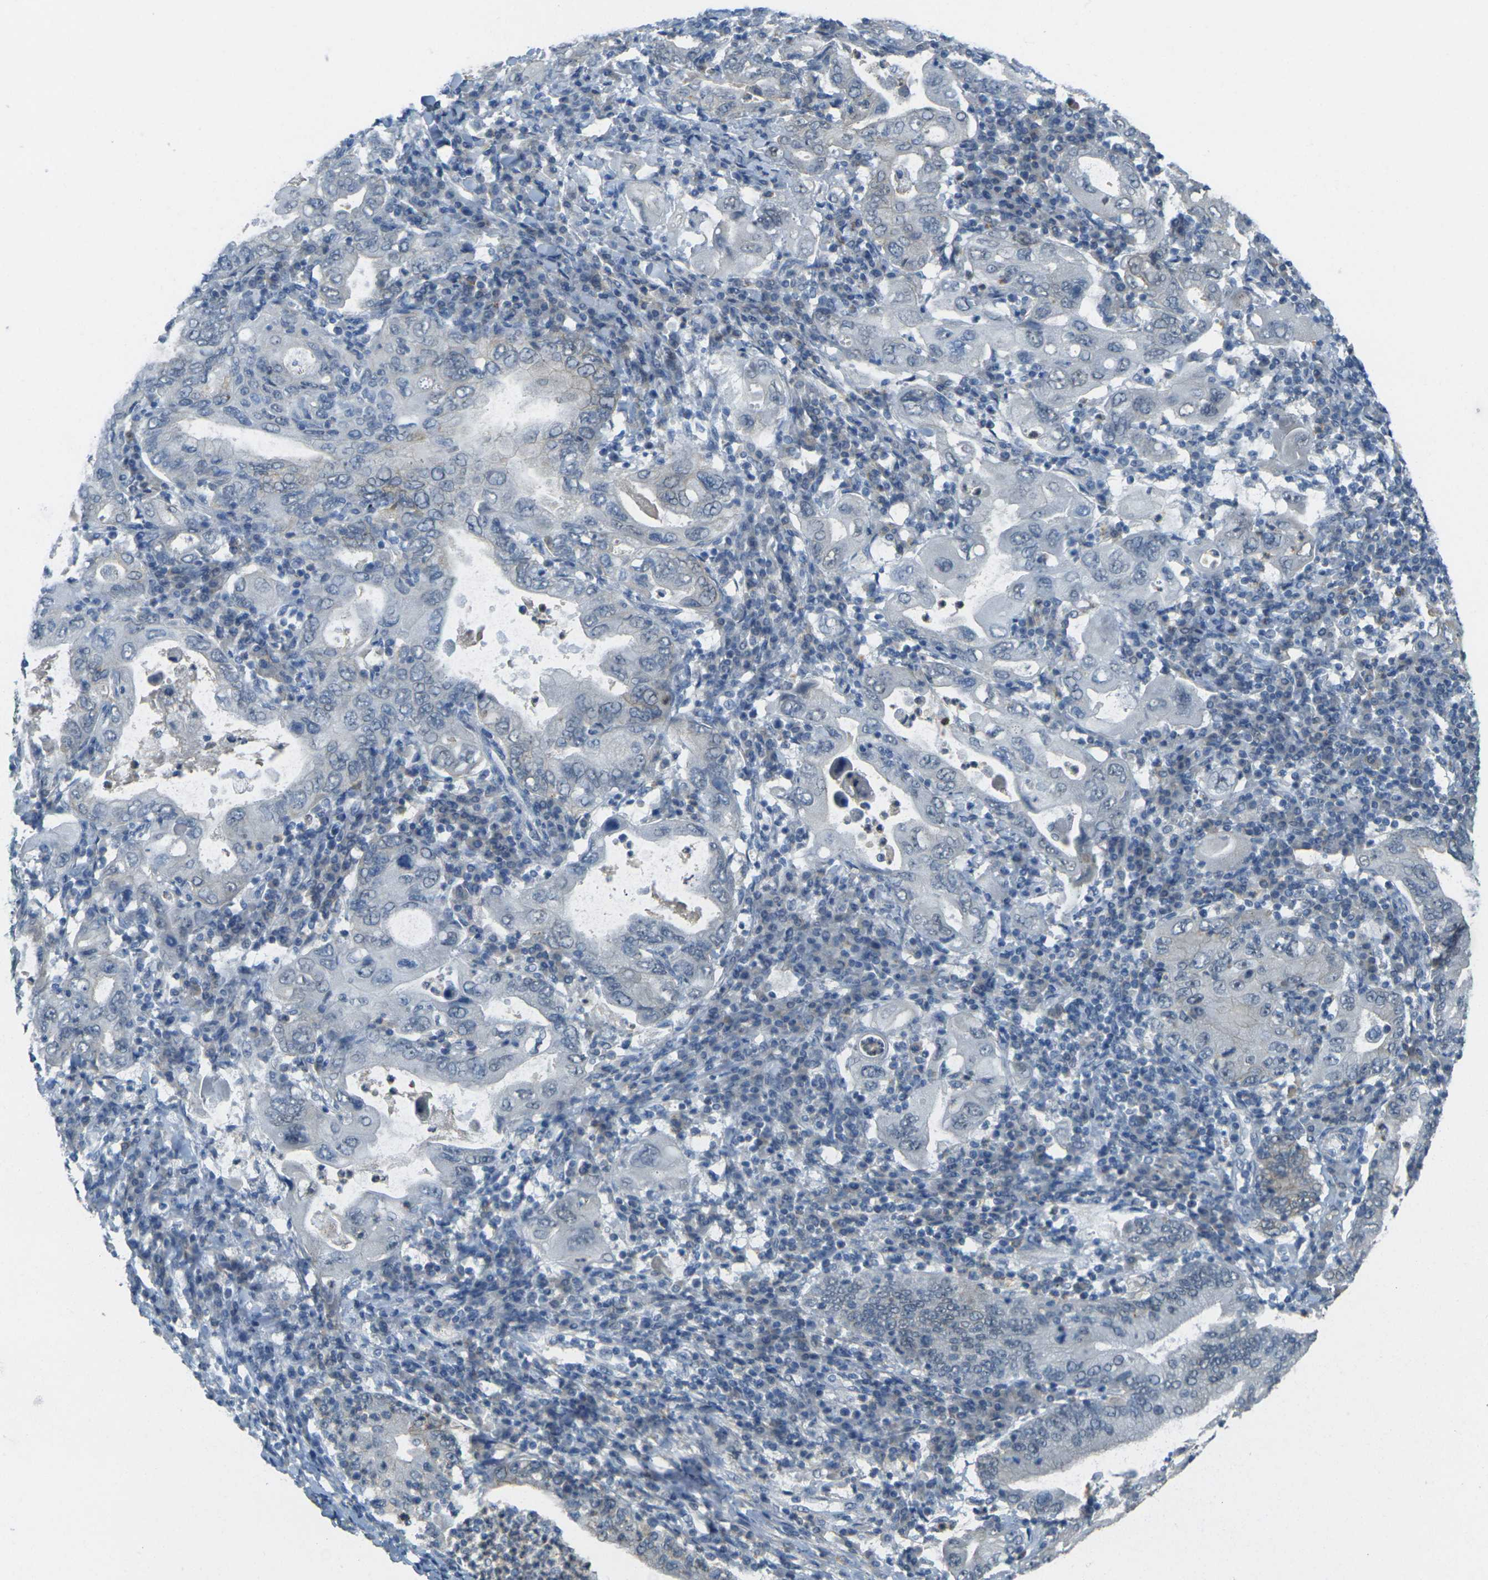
{"staining": {"intensity": "weak", "quantity": "<25%", "location": "cytoplasmic/membranous"}, "tissue": "stomach cancer", "cell_type": "Tumor cells", "image_type": "cancer", "snomed": [{"axis": "morphology", "description": "Normal tissue, NOS"}, {"axis": "morphology", "description": "Adenocarcinoma, NOS"}, {"axis": "topography", "description": "Esophagus"}, {"axis": "topography", "description": "Stomach, upper"}, {"axis": "topography", "description": "Peripheral nerve tissue"}], "caption": "Human stomach adenocarcinoma stained for a protein using immunohistochemistry (IHC) demonstrates no positivity in tumor cells.", "gene": "SPTBN2", "patient": {"sex": "male", "age": 62}}